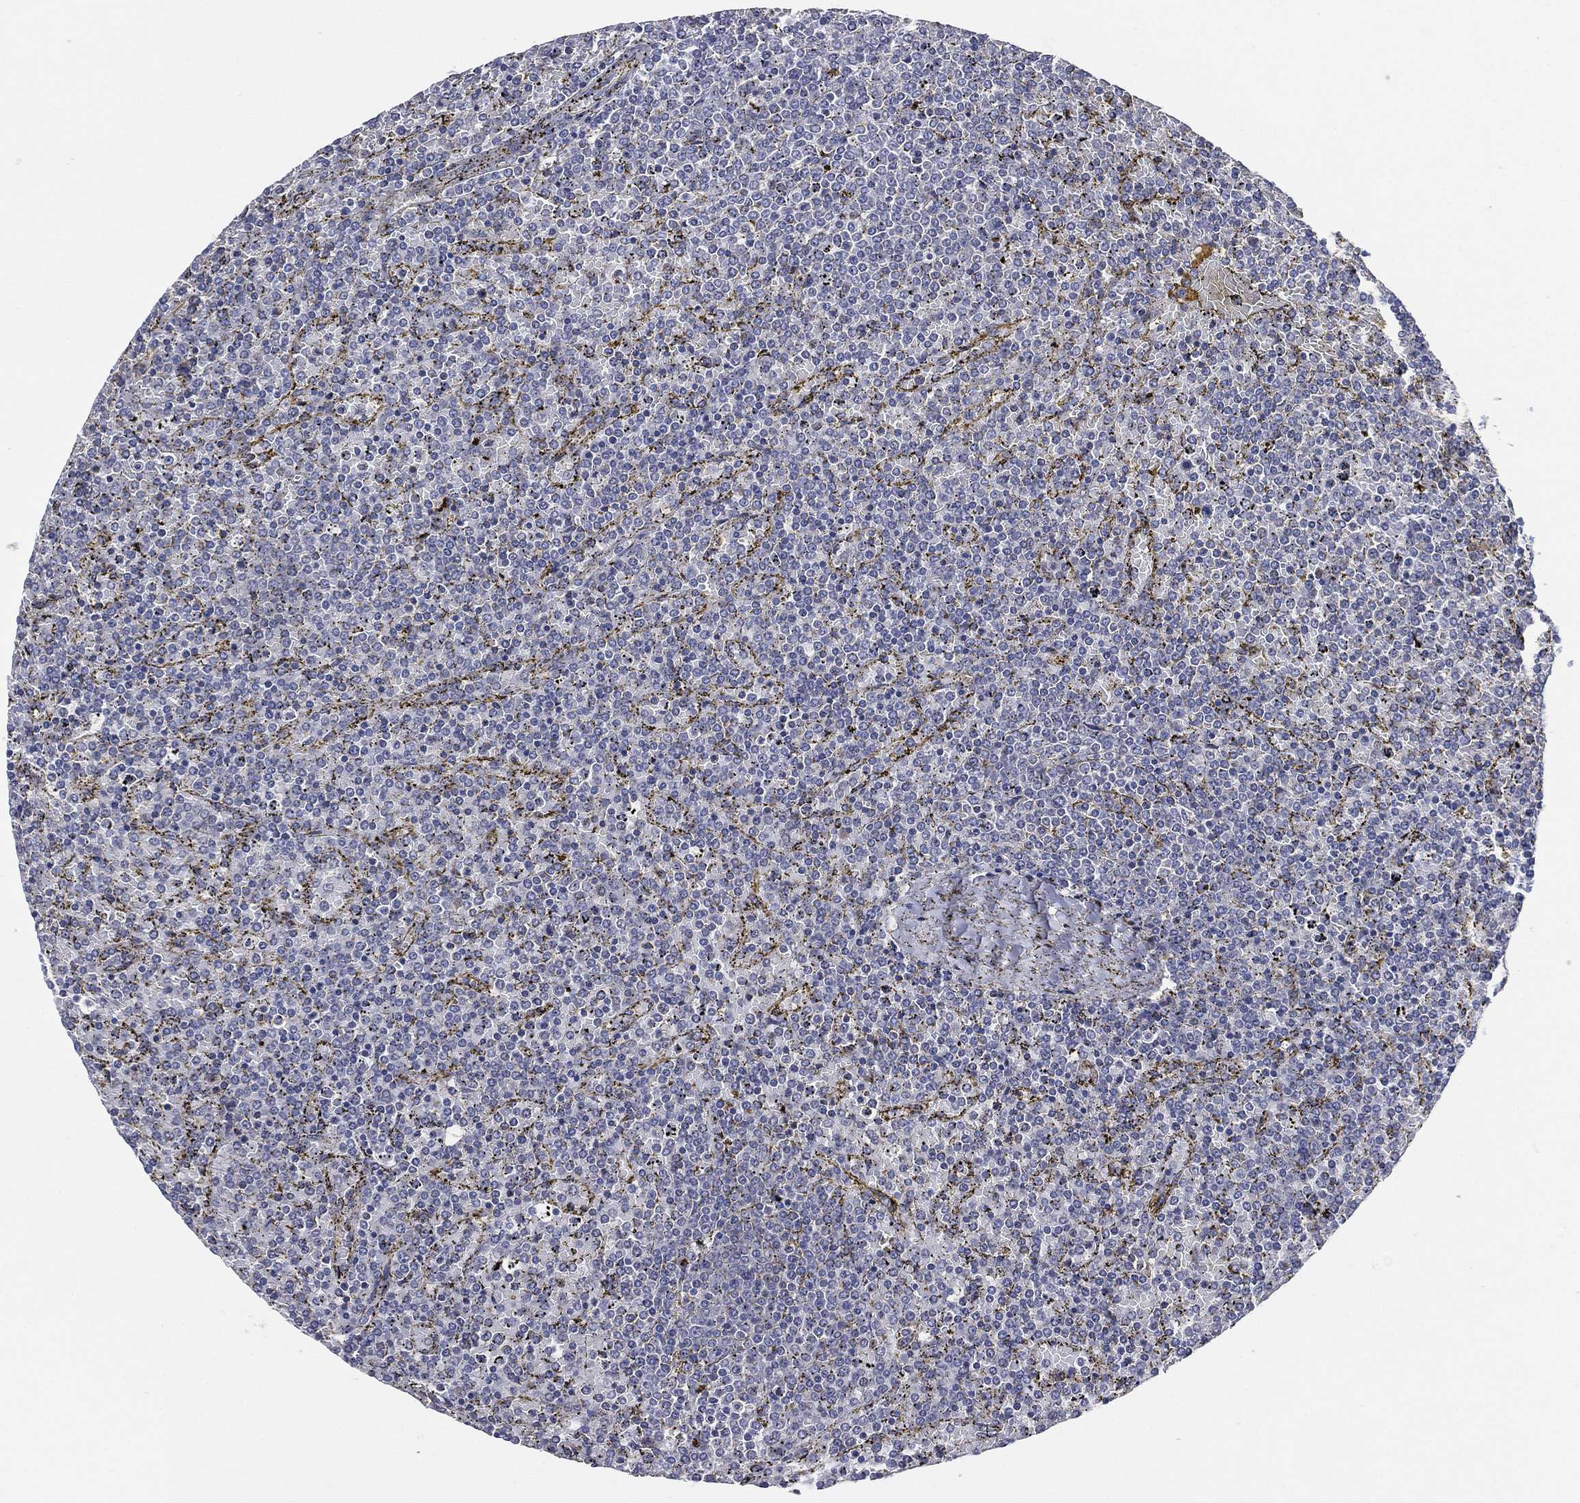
{"staining": {"intensity": "negative", "quantity": "none", "location": "none"}, "tissue": "lymphoma", "cell_type": "Tumor cells", "image_type": "cancer", "snomed": [{"axis": "morphology", "description": "Malignant lymphoma, non-Hodgkin's type, Low grade"}, {"axis": "topography", "description": "Spleen"}], "caption": "Tumor cells are negative for brown protein staining in lymphoma.", "gene": "ATP8A2", "patient": {"sex": "female", "age": 77}}